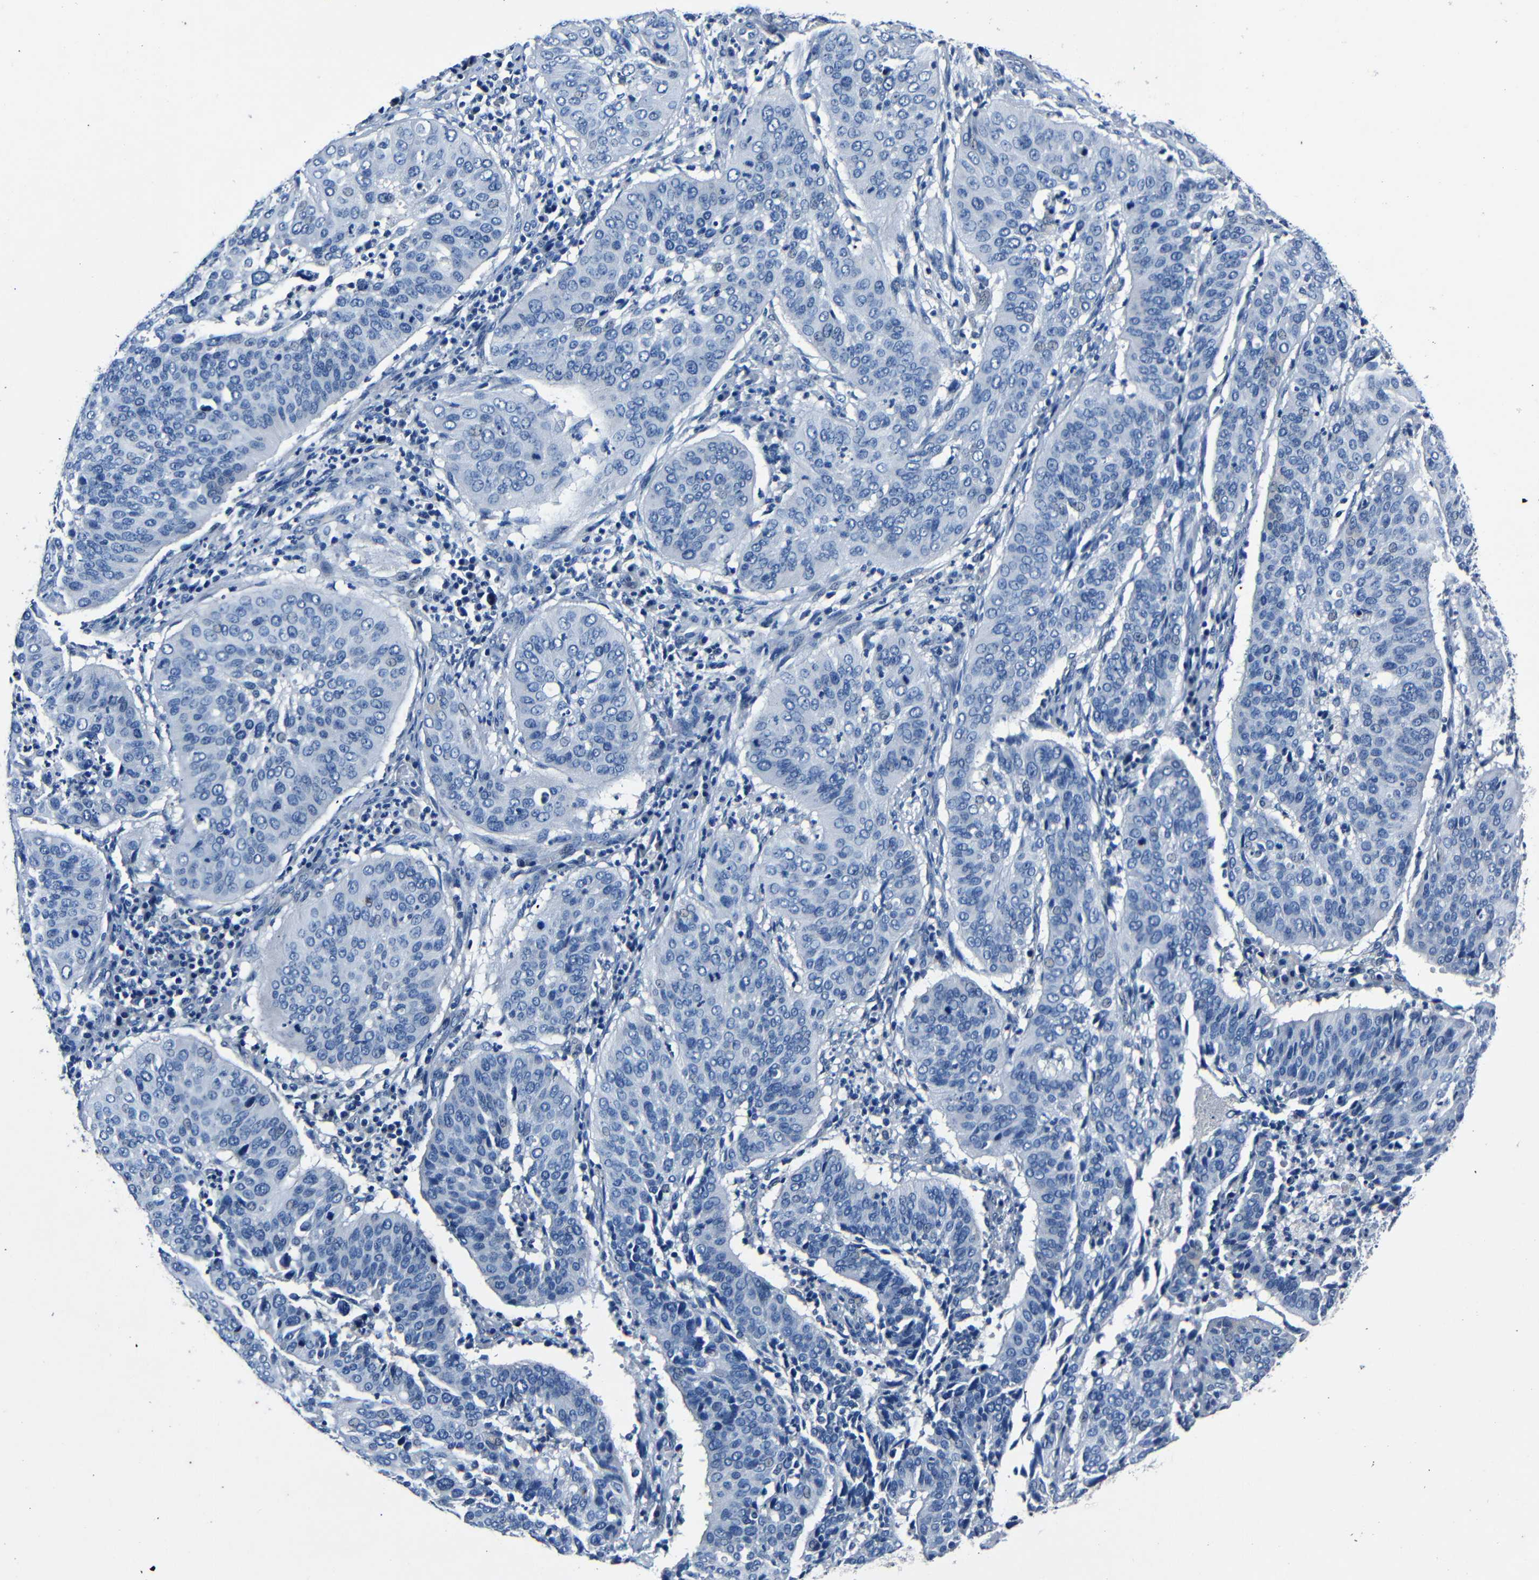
{"staining": {"intensity": "negative", "quantity": "none", "location": "none"}, "tissue": "cervical cancer", "cell_type": "Tumor cells", "image_type": "cancer", "snomed": [{"axis": "morphology", "description": "Normal tissue, NOS"}, {"axis": "morphology", "description": "Squamous cell carcinoma, NOS"}, {"axis": "topography", "description": "Cervix"}], "caption": "The immunohistochemistry (IHC) micrograph has no significant positivity in tumor cells of cervical cancer (squamous cell carcinoma) tissue. (DAB (3,3'-diaminobenzidine) immunohistochemistry (IHC), high magnification).", "gene": "NCMAP", "patient": {"sex": "female", "age": 39}}